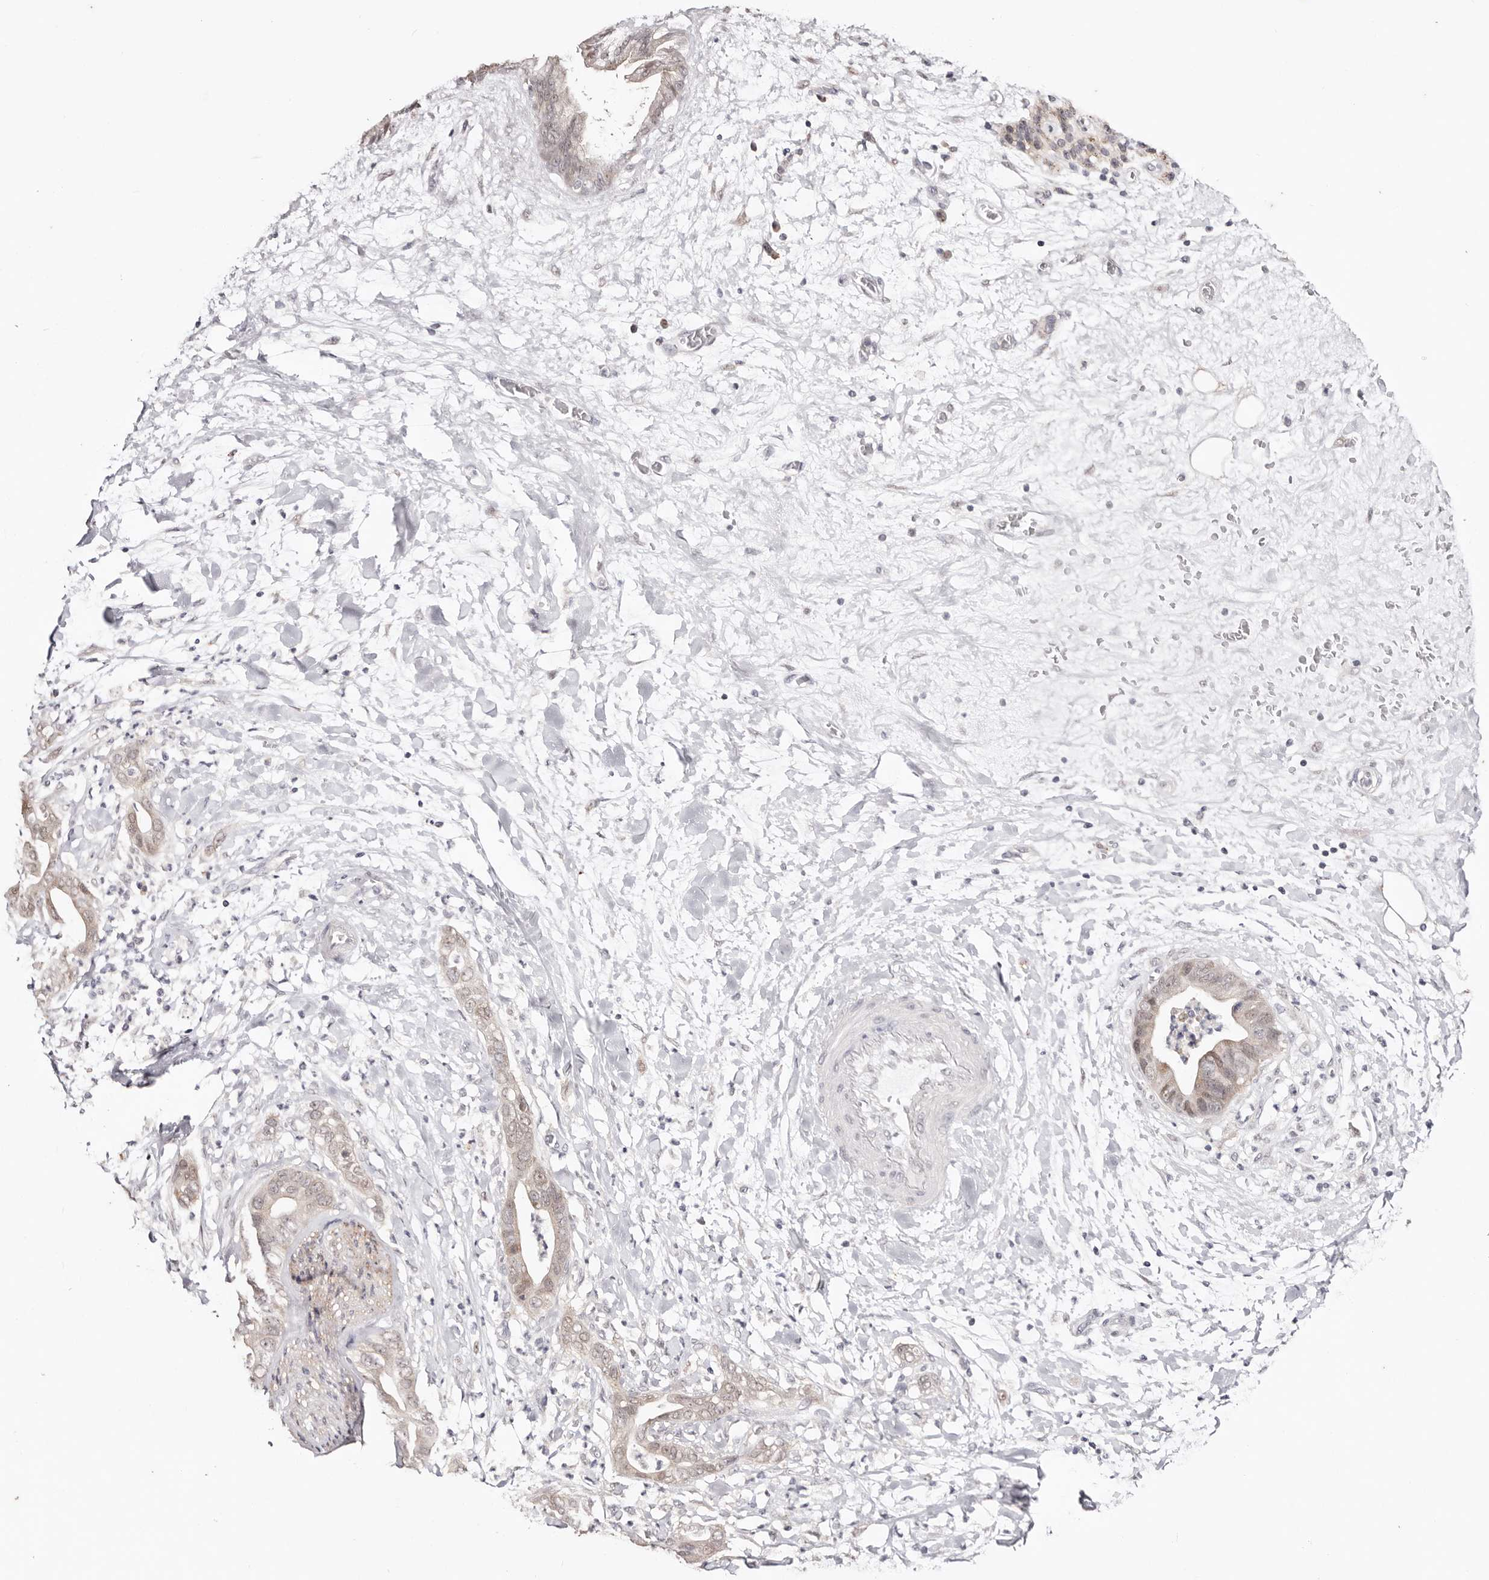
{"staining": {"intensity": "weak", "quantity": "25%-75%", "location": "cytoplasmic/membranous,nuclear"}, "tissue": "pancreatic cancer", "cell_type": "Tumor cells", "image_type": "cancer", "snomed": [{"axis": "morphology", "description": "Adenocarcinoma, NOS"}, {"axis": "topography", "description": "Pancreas"}], "caption": "DAB immunohistochemical staining of human pancreatic cancer reveals weak cytoplasmic/membranous and nuclear protein expression in approximately 25%-75% of tumor cells. Using DAB (brown) and hematoxylin (blue) stains, captured at high magnification using brightfield microscopy.", "gene": "TYW3", "patient": {"sex": "female", "age": 78}}